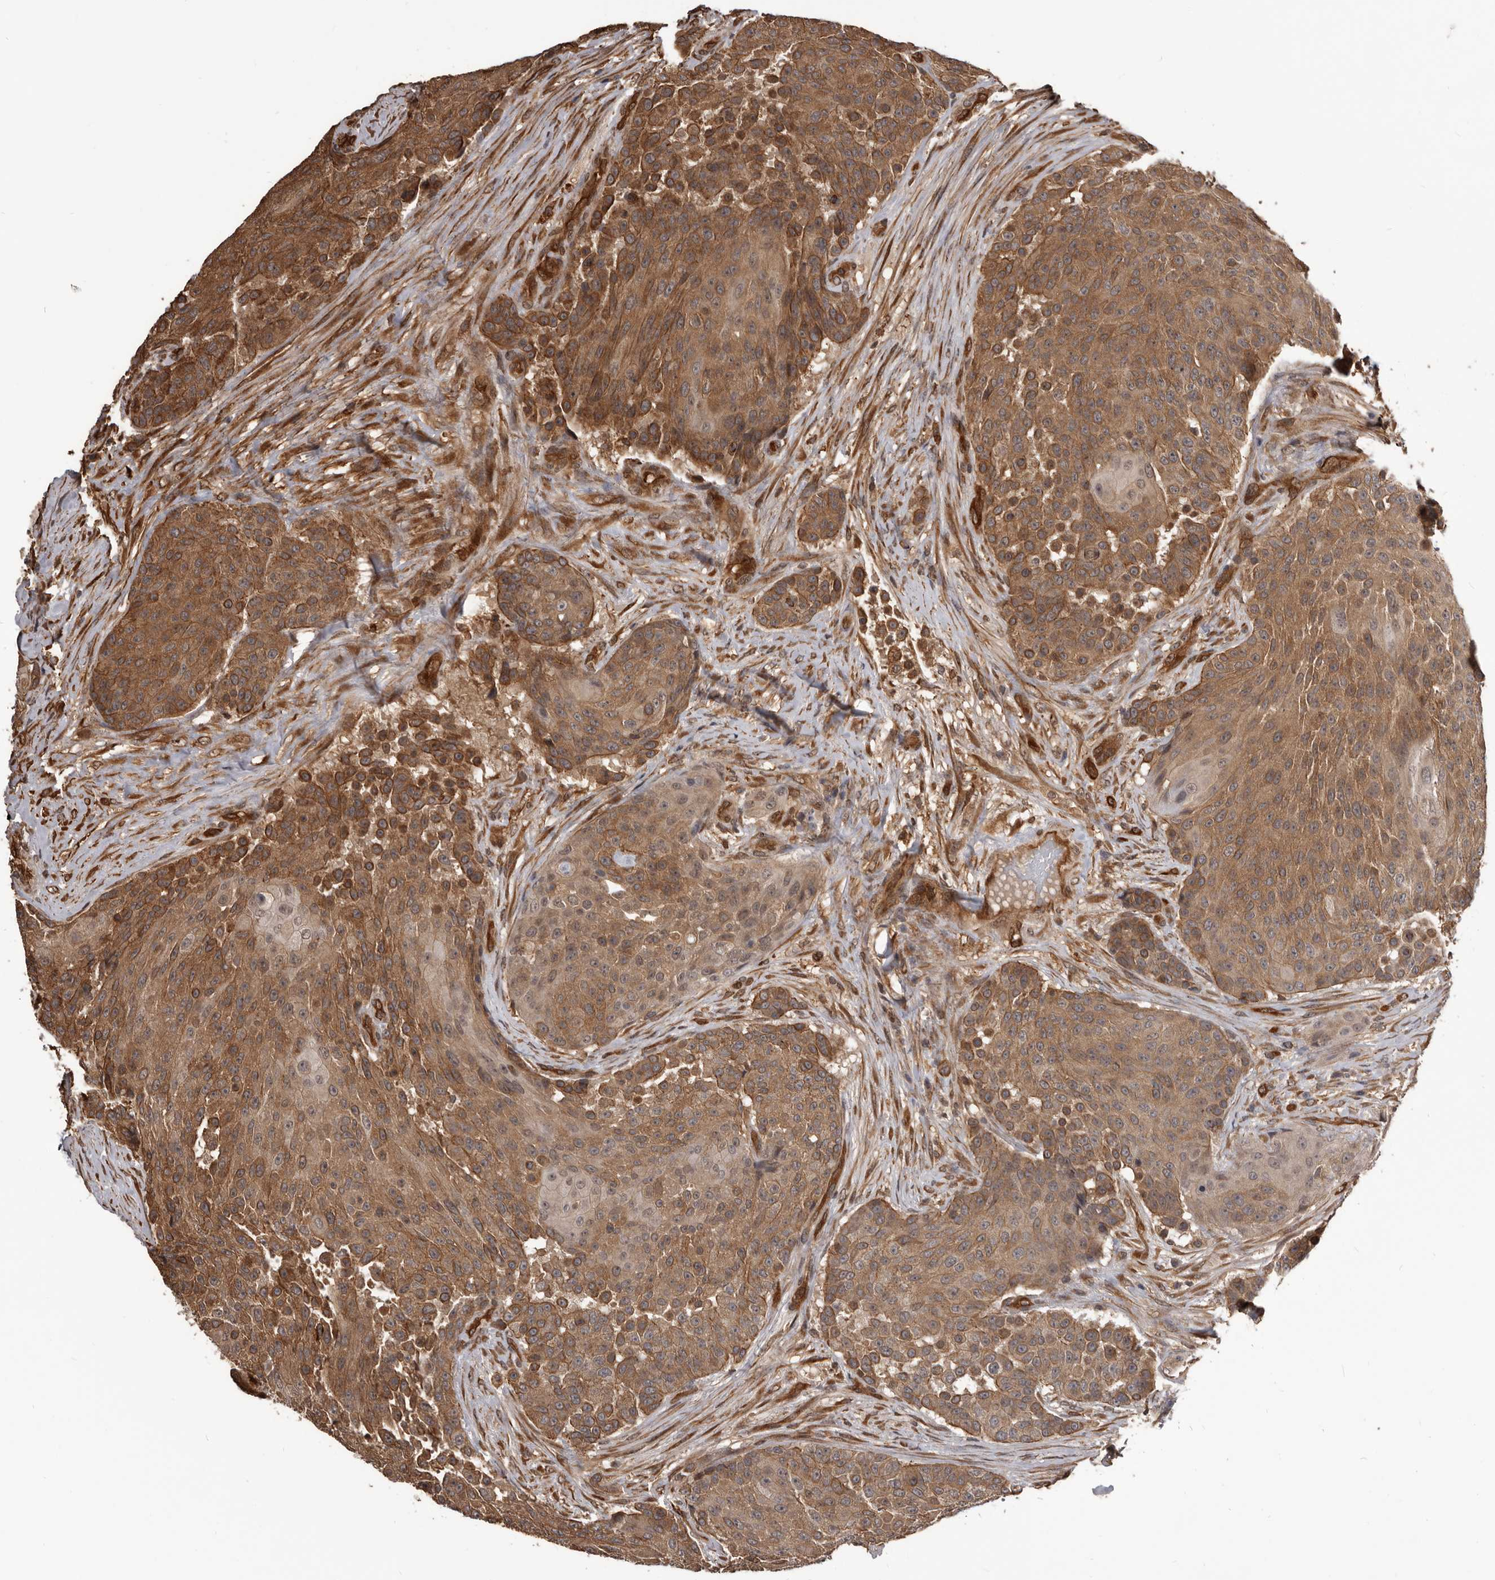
{"staining": {"intensity": "moderate", "quantity": ">75%", "location": "cytoplasmic/membranous"}, "tissue": "urothelial cancer", "cell_type": "Tumor cells", "image_type": "cancer", "snomed": [{"axis": "morphology", "description": "Urothelial carcinoma, High grade"}, {"axis": "topography", "description": "Urinary bladder"}], "caption": "Immunohistochemistry staining of urothelial cancer, which displays medium levels of moderate cytoplasmic/membranous expression in about >75% of tumor cells indicating moderate cytoplasmic/membranous protein positivity. The staining was performed using DAB (3,3'-diaminobenzidine) (brown) for protein detection and nuclei were counterstained in hematoxylin (blue).", "gene": "ADAMTS20", "patient": {"sex": "female", "age": 63}}